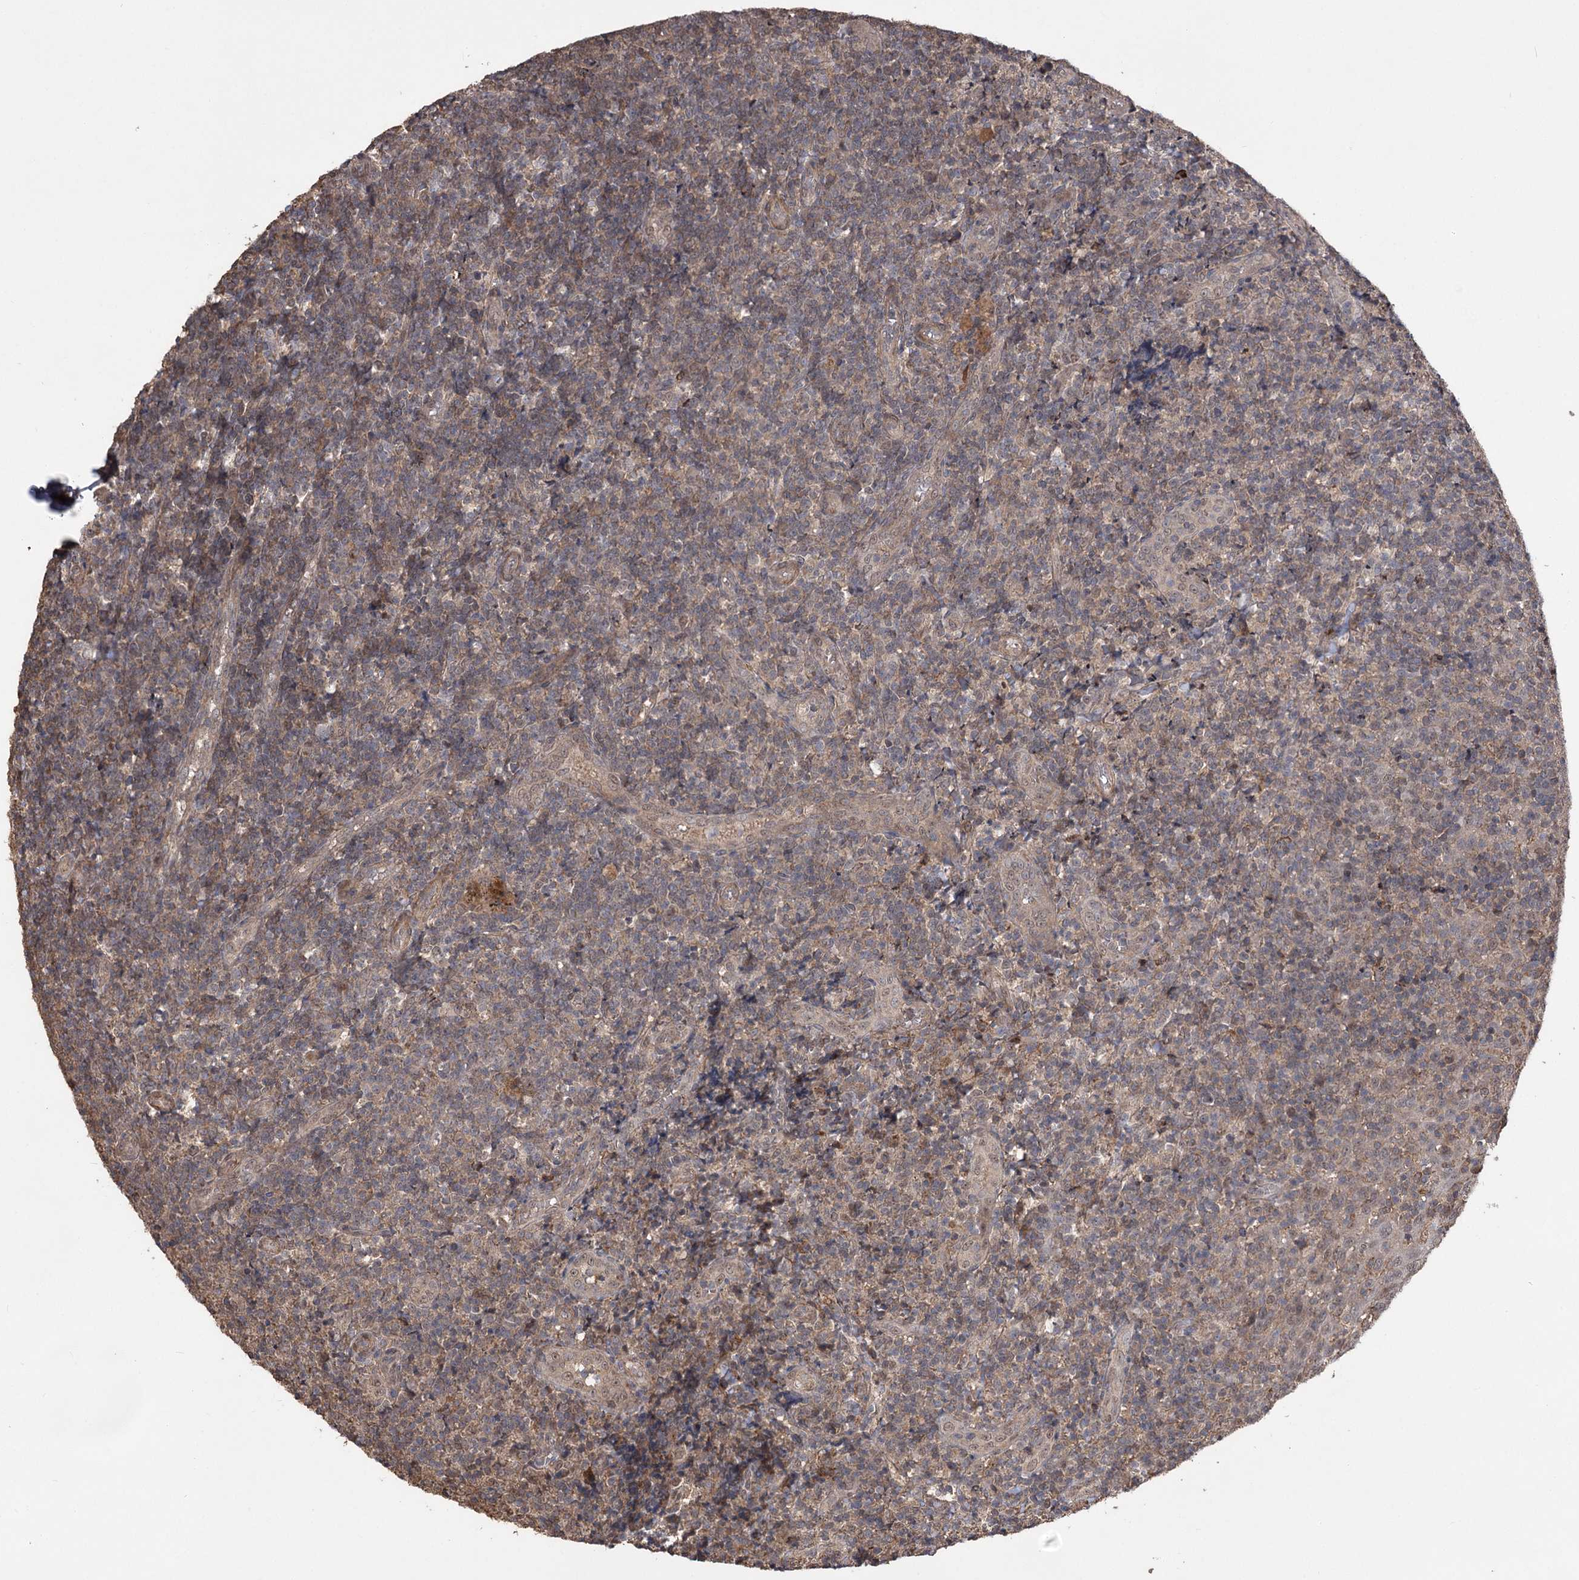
{"staining": {"intensity": "moderate", "quantity": "25%-75%", "location": "cytoplasmic/membranous"}, "tissue": "tonsil", "cell_type": "Germinal center cells", "image_type": "normal", "snomed": [{"axis": "morphology", "description": "Normal tissue, NOS"}, {"axis": "topography", "description": "Tonsil"}], "caption": "An image showing moderate cytoplasmic/membranous expression in about 25%-75% of germinal center cells in normal tonsil, as visualized by brown immunohistochemical staining.", "gene": "TENM2", "patient": {"sex": "female", "age": 19}}